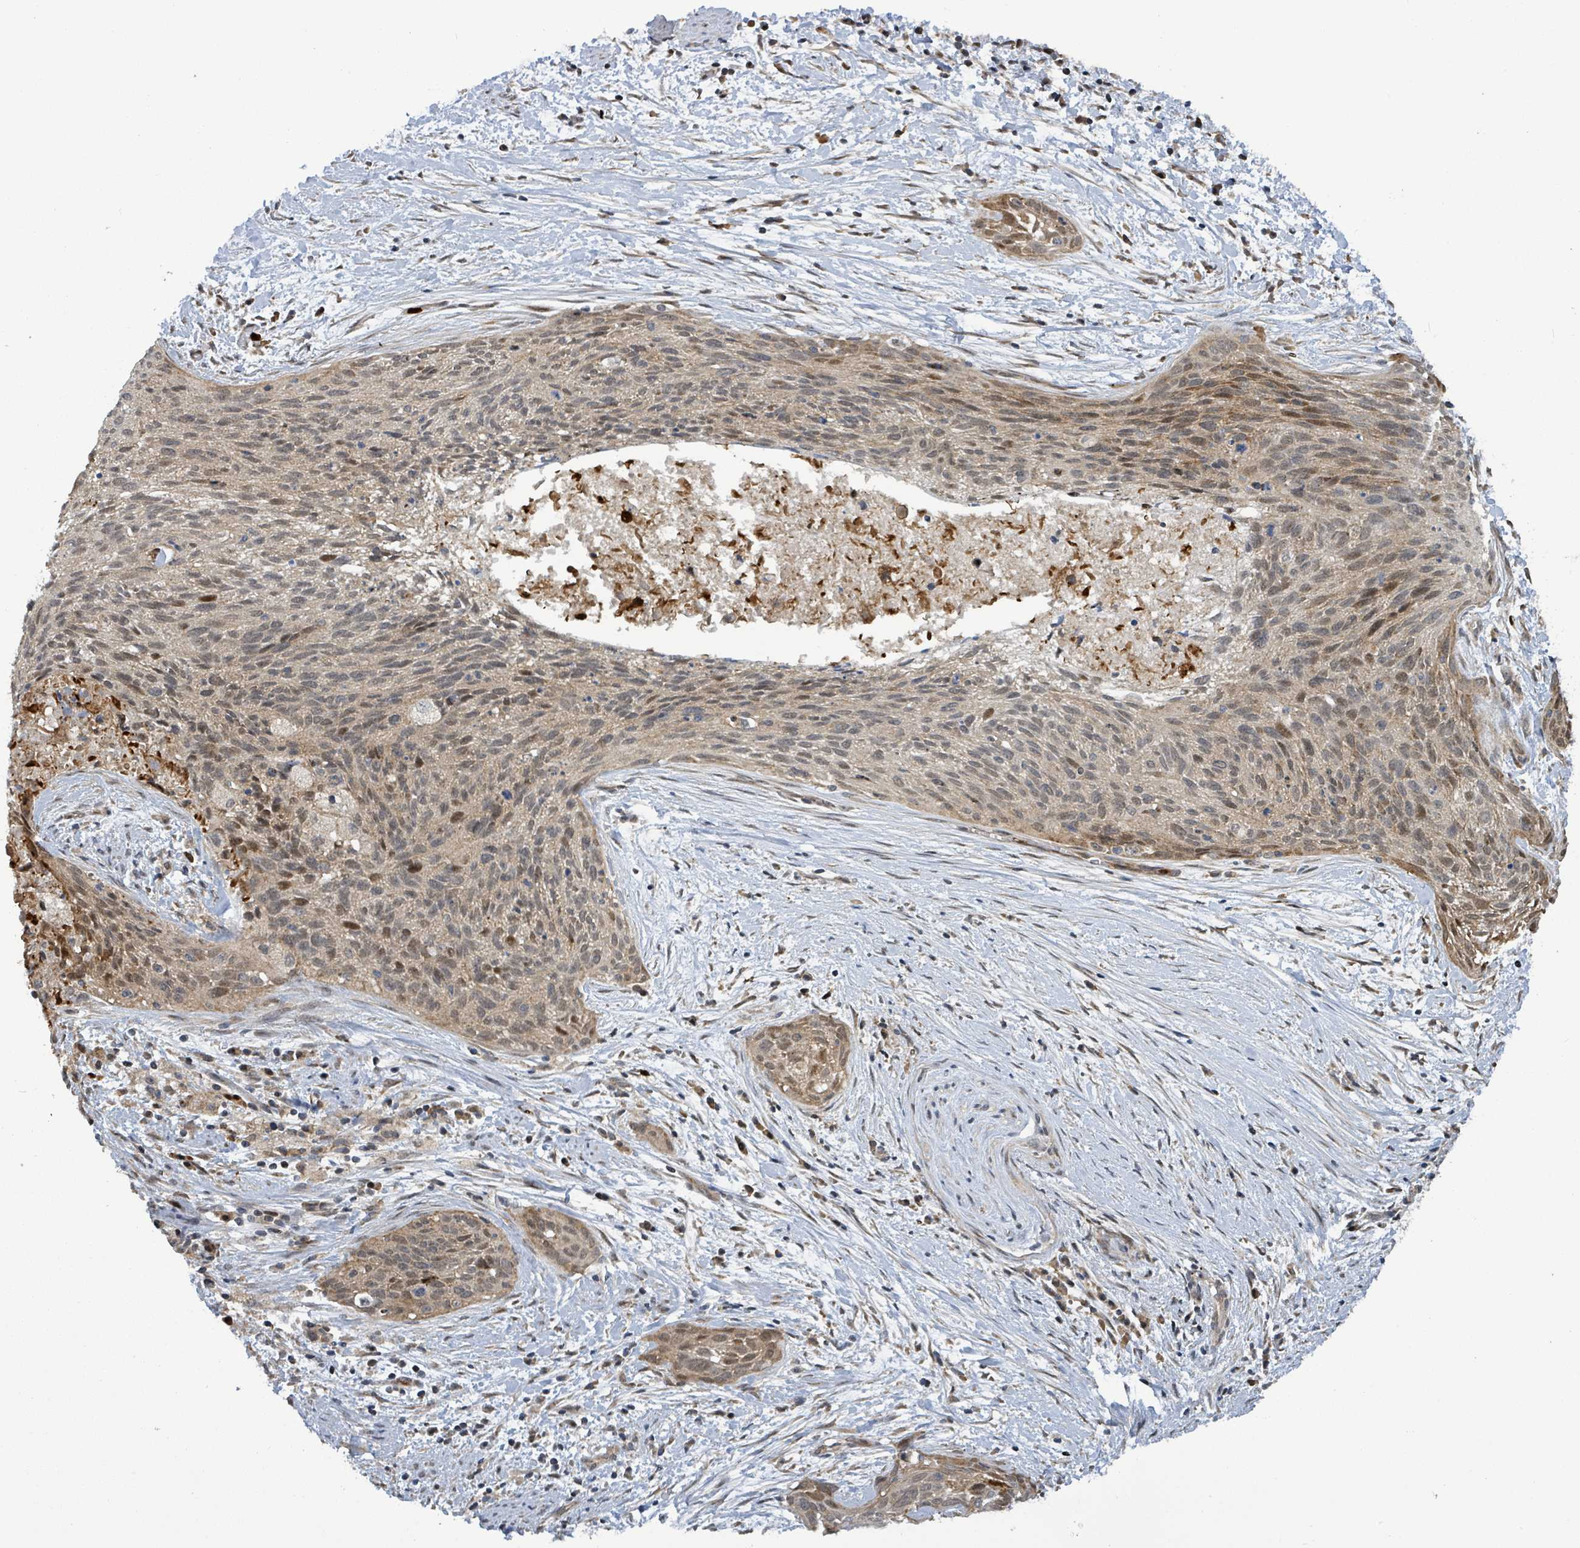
{"staining": {"intensity": "weak", "quantity": "25%-75%", "location": "cytoplasmic/membranous,nuclear"}, "tissue": "cervical cancer", "cell_type": "Tumor cells", "image_type": "cancer", "snomed": [{"axis": "morphology", "description": "Squamous cell carcinoma, NOS"}, {"axis": "topography", "description": "Cervix"}], "caption": "A brown stain labels weak cytoplasmic/membranous and nuclear positivity of a protein in cervical cancer tumor cells.", "gene": "COQ6", "patient": {"sex": "female", "age": 55}}